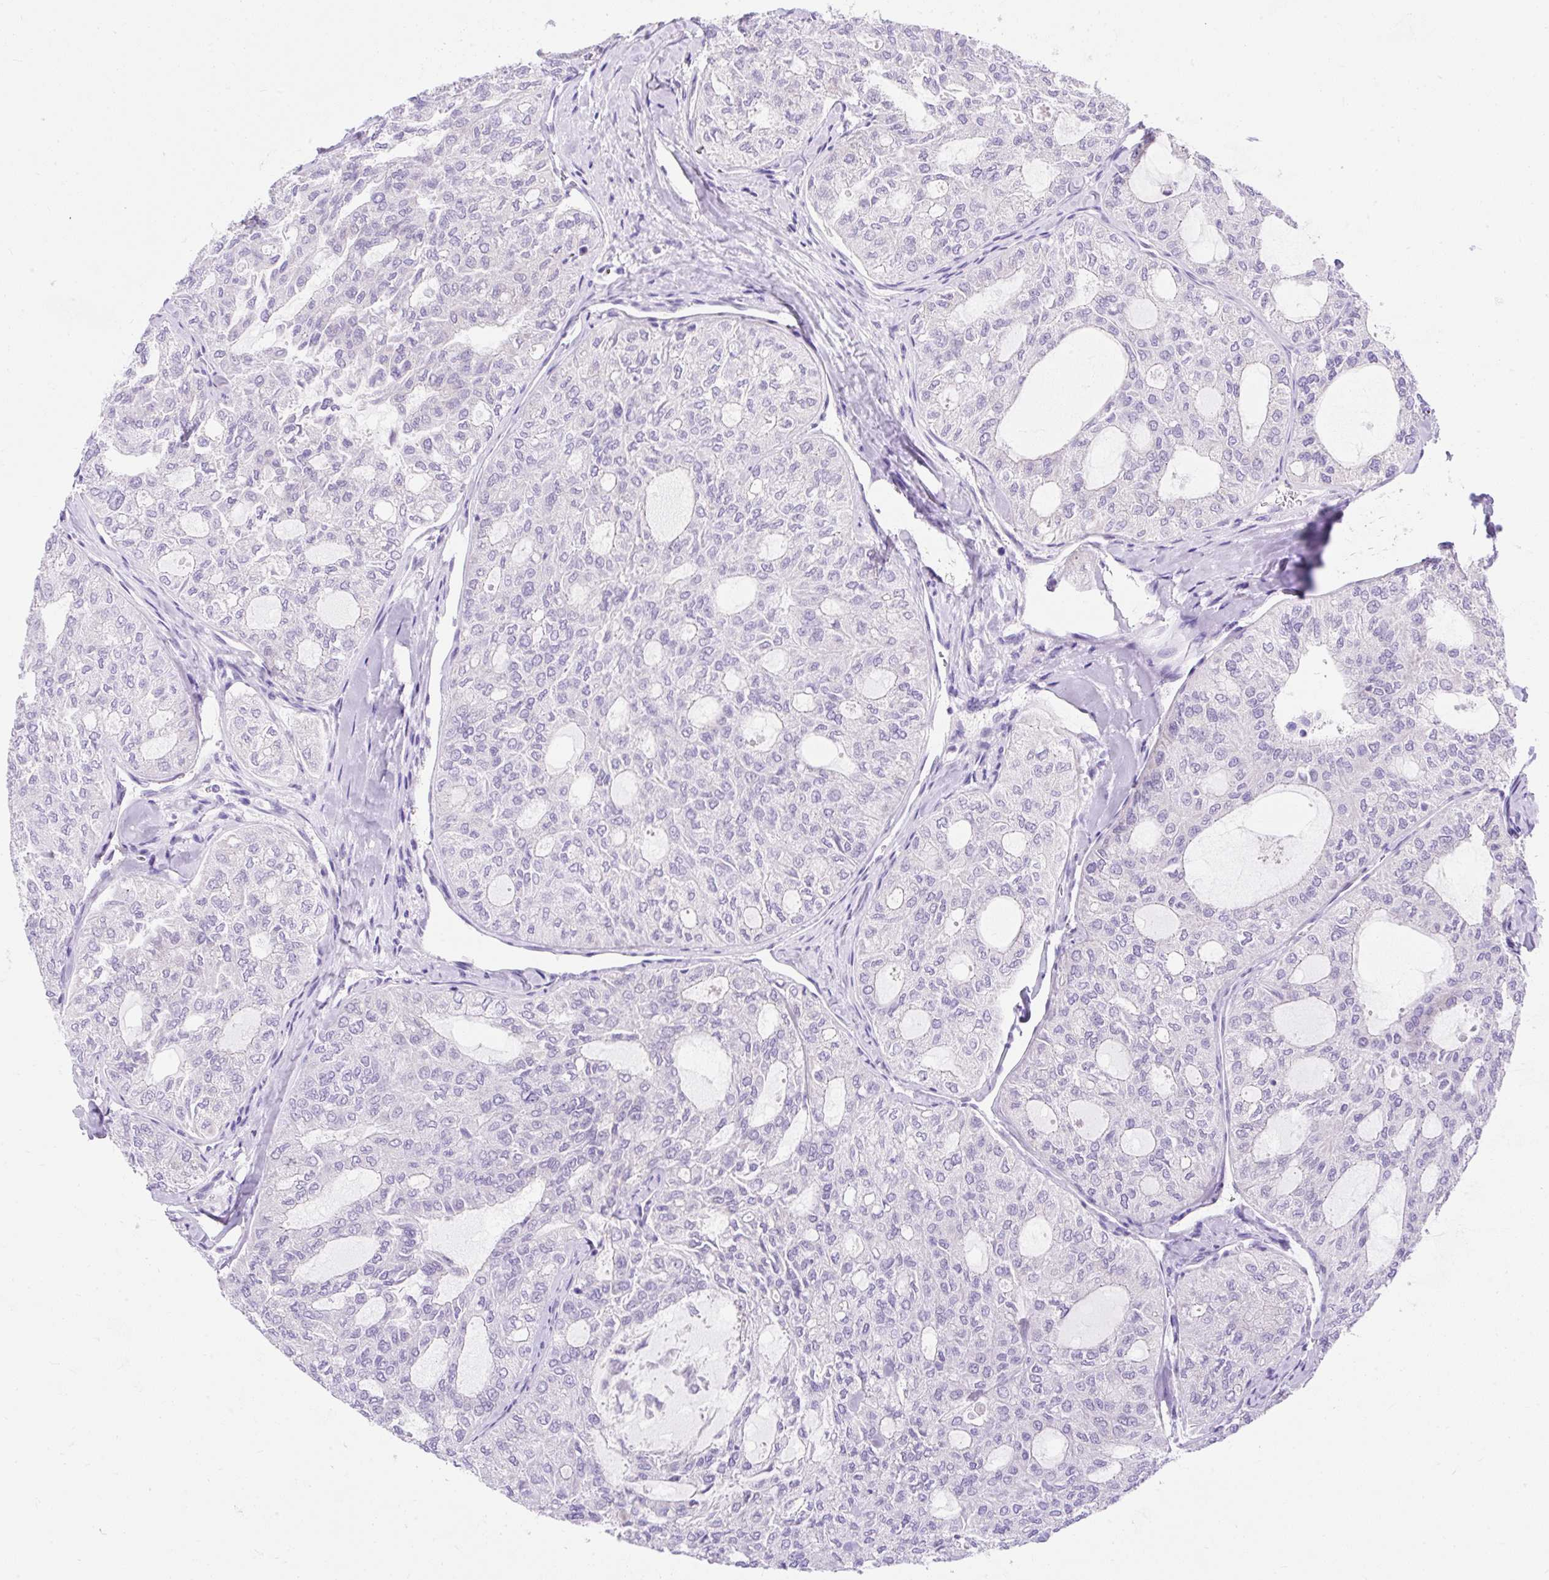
{"staining": {"intensity": "negative", "quantity": "none", "location": "none"}, "tissue": "thyroid cancer", "cell_type": "Tumor cells", "image_type": "cancer", "snomed": [{"axis": "morphology", "description": "Follicular adenoma carcinoma, NOS"}, {"axis": "topography", "description": "Thyroid gland"}], "caption": "Tumor cells are negative for brown protein staining in thyroid cancer (follicular adenoma carcinoma). Nuclei are stained in blue.", "gene": "GOLGA8A", "patient": {"sex": "male", "age": 75}}